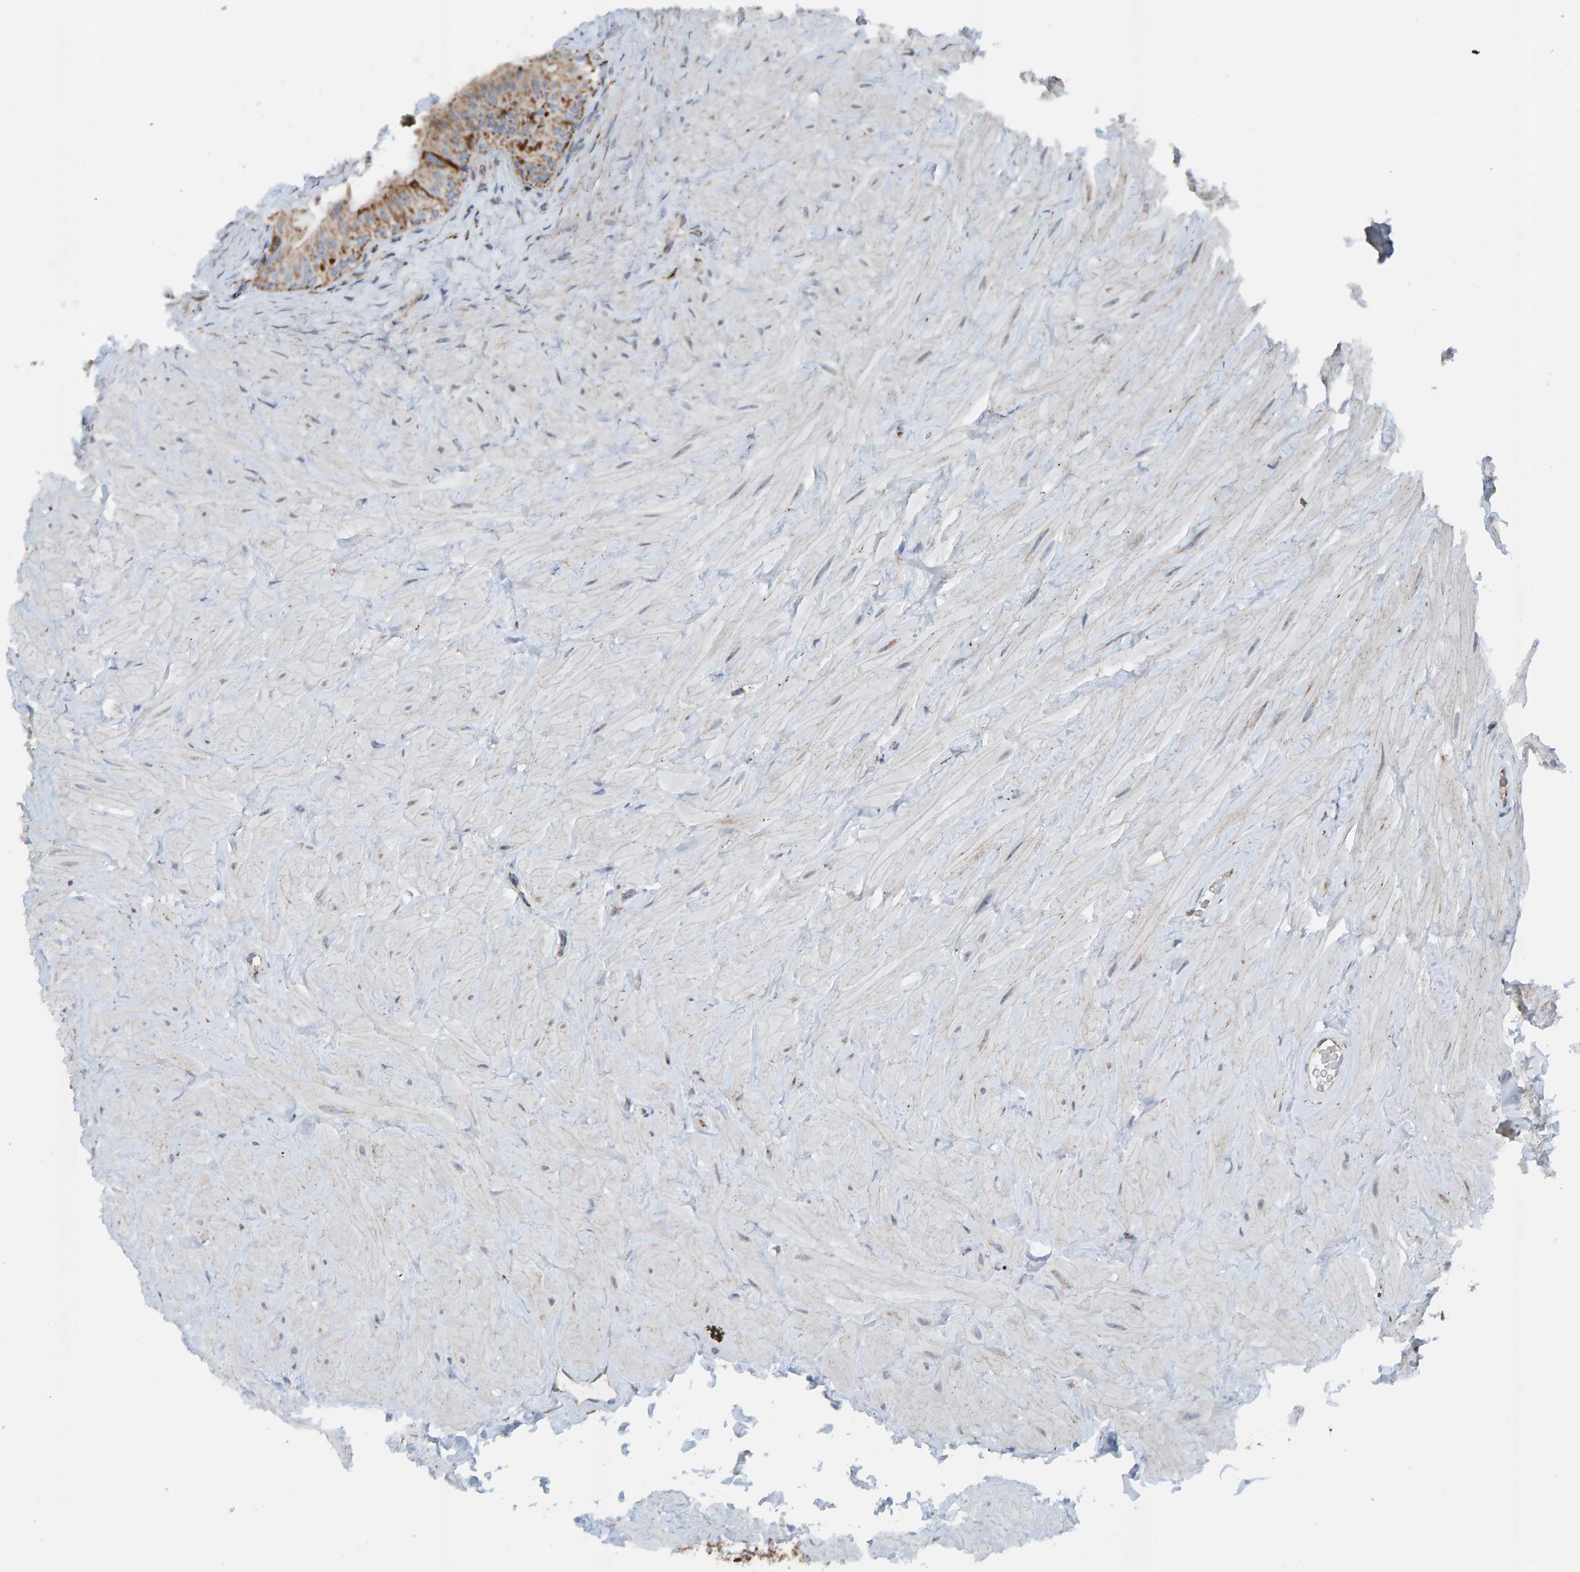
{"staining": {"intensity": "strong", "quantity": "<25%", "location": "cytoplasmic/membranous"}, "tissue": "epididymis", "cell_type": "Glandular cells", "image_type": "normal", "snomed": [{"axis": "morphology", "description": "Normal tissue, NOS"}, {"axis": "topography", "description": "Vascular tissue"}, {"axis": "topography", "description": "Epididymis"}], "caption": "Benign epididymis shows strong cytoplasmic/membranous staining in approximately <25% of glandular cells.", "gene": "ZNF48", "patient": {"sex": "male", "age": 49}}